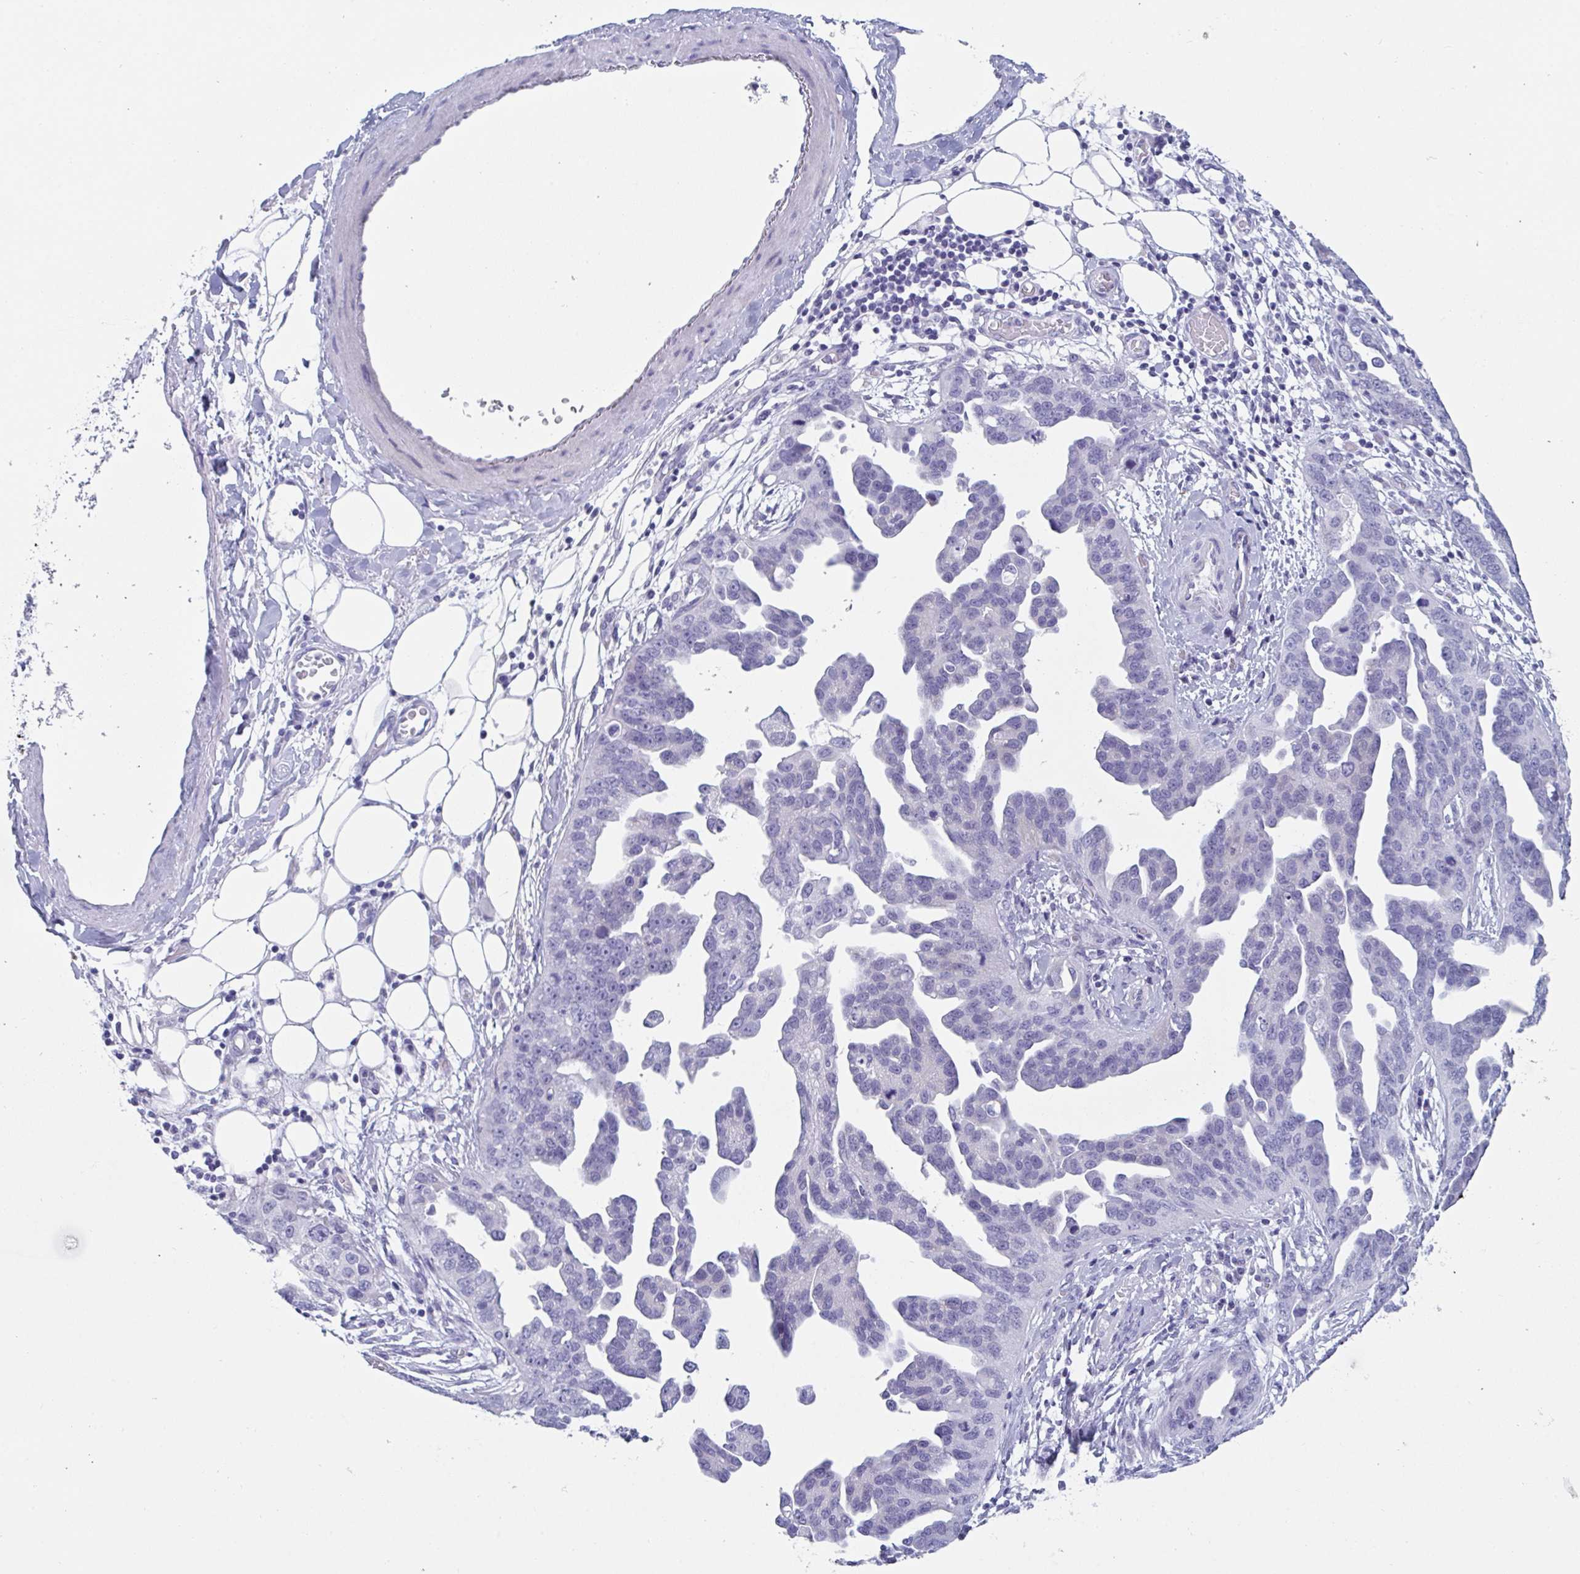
{"staining": {"intensity": "negative", "quantity": "none", "location": "none"}, "tissue": "ovarian cancer", "cell_type": "Tumor cells", "image_type": "cancer", "snomed": [{"axis": "morphology", "description": "Cystadenocarcinoma, serous, NOS"}, {"axis": "topography", "description": "Ovary"}], "caption": "There is no significant expression in tumor cells of ovarian cancer.", "gene": "ZPBP", "patient": {"sex": "female", "age": 75}}